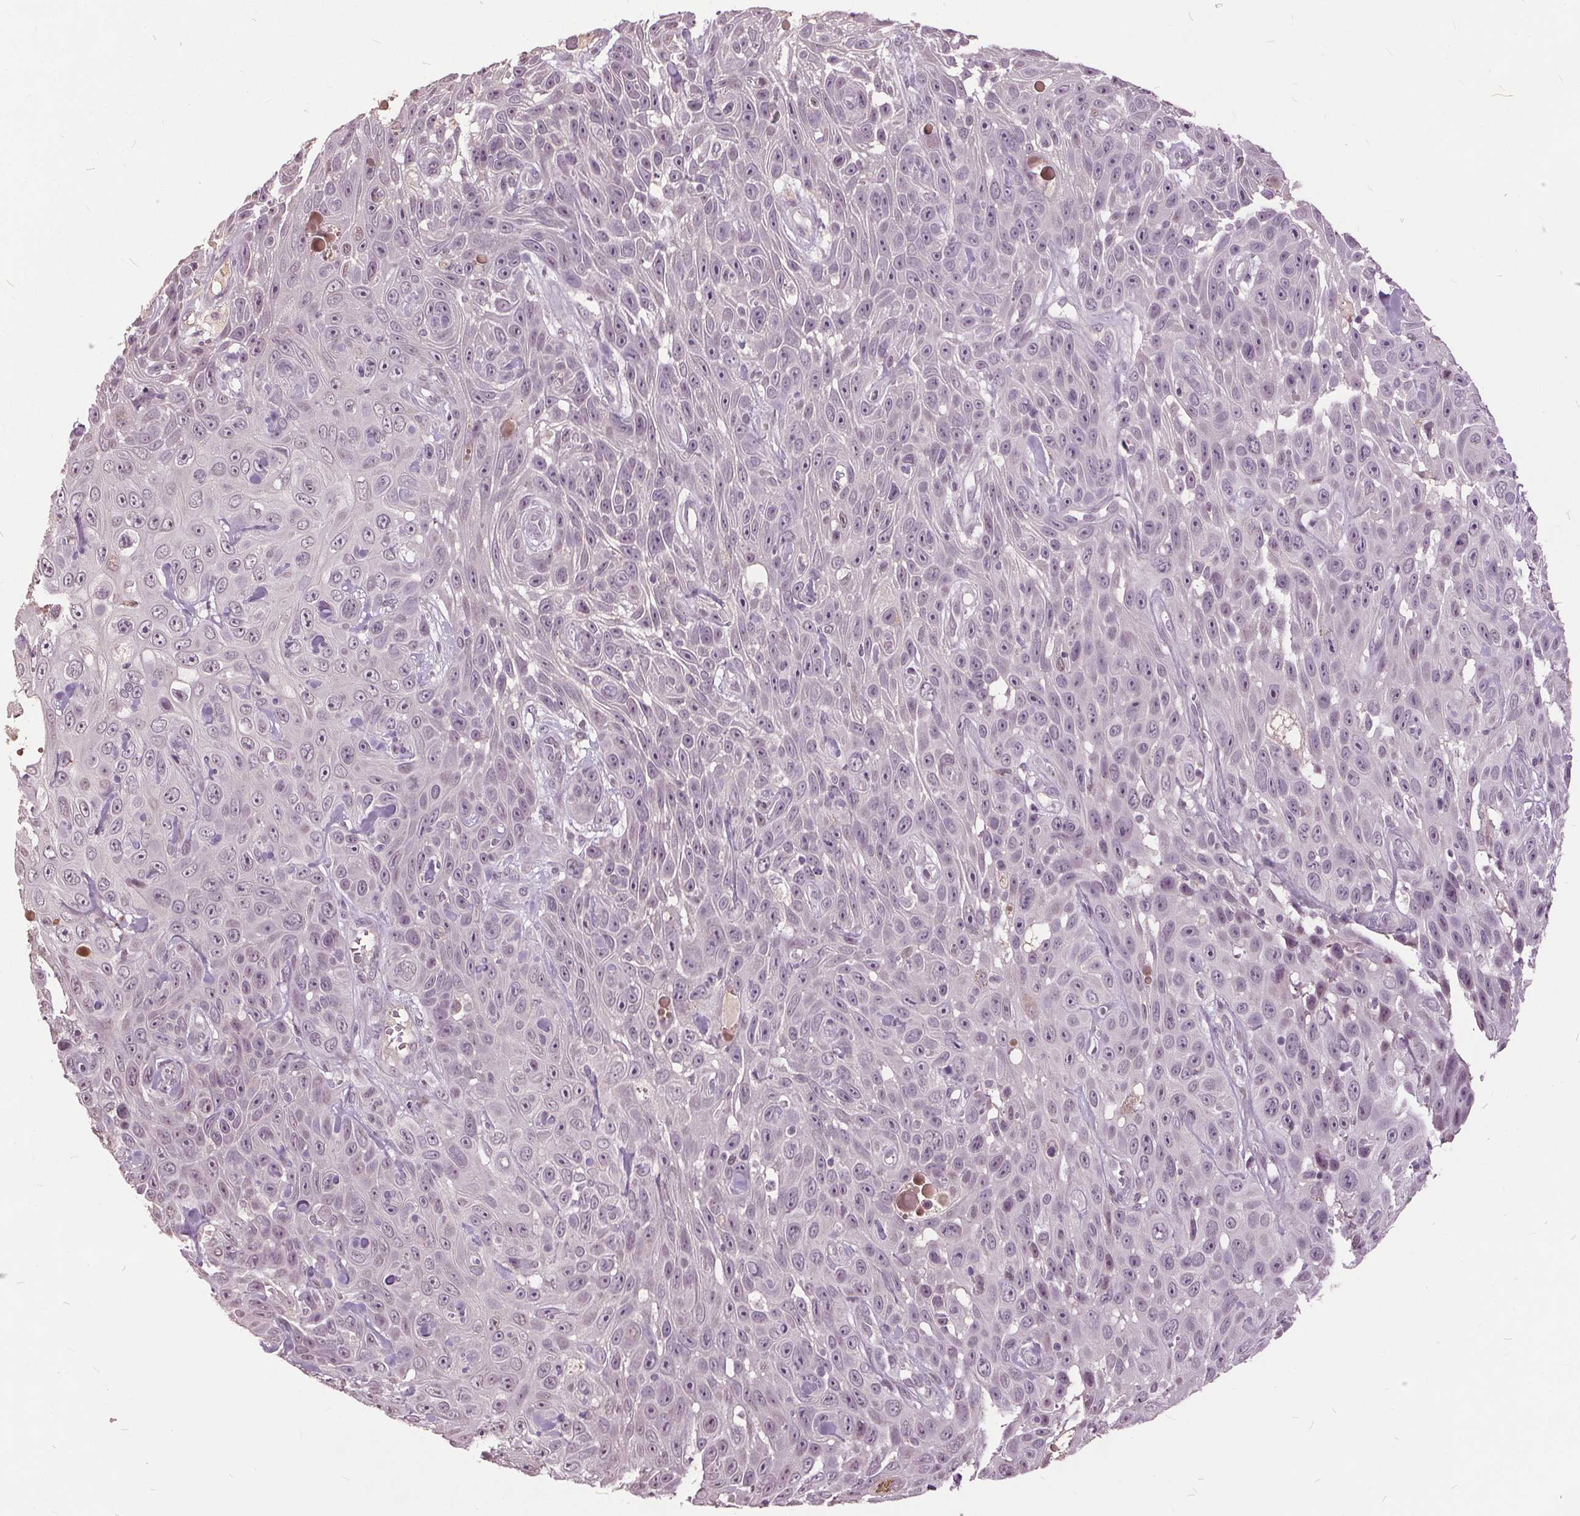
{"staining": {"intensity": "negative", "quantity": "none", "location": "none"}, "tissue": "skin cancer", "cell_type": "Tumor cells", "image_type": "cancer", "snomed": [{"axis": "morphology", "description": "Squamous cell carcinoma, NOS"}, {"axis": "topography", "description": "Skin"}], "caption": "Micrograph shows no significant protein expression in tumor cells of skin squamous cell carcinoma. (Brightfield microscopy of DAB (3,3'-diaminobenzidine) immunohistochemistry (IHC) at high magnification).", "gene": "CXCL16", "patient": {"sex": "male", "age": 82}}